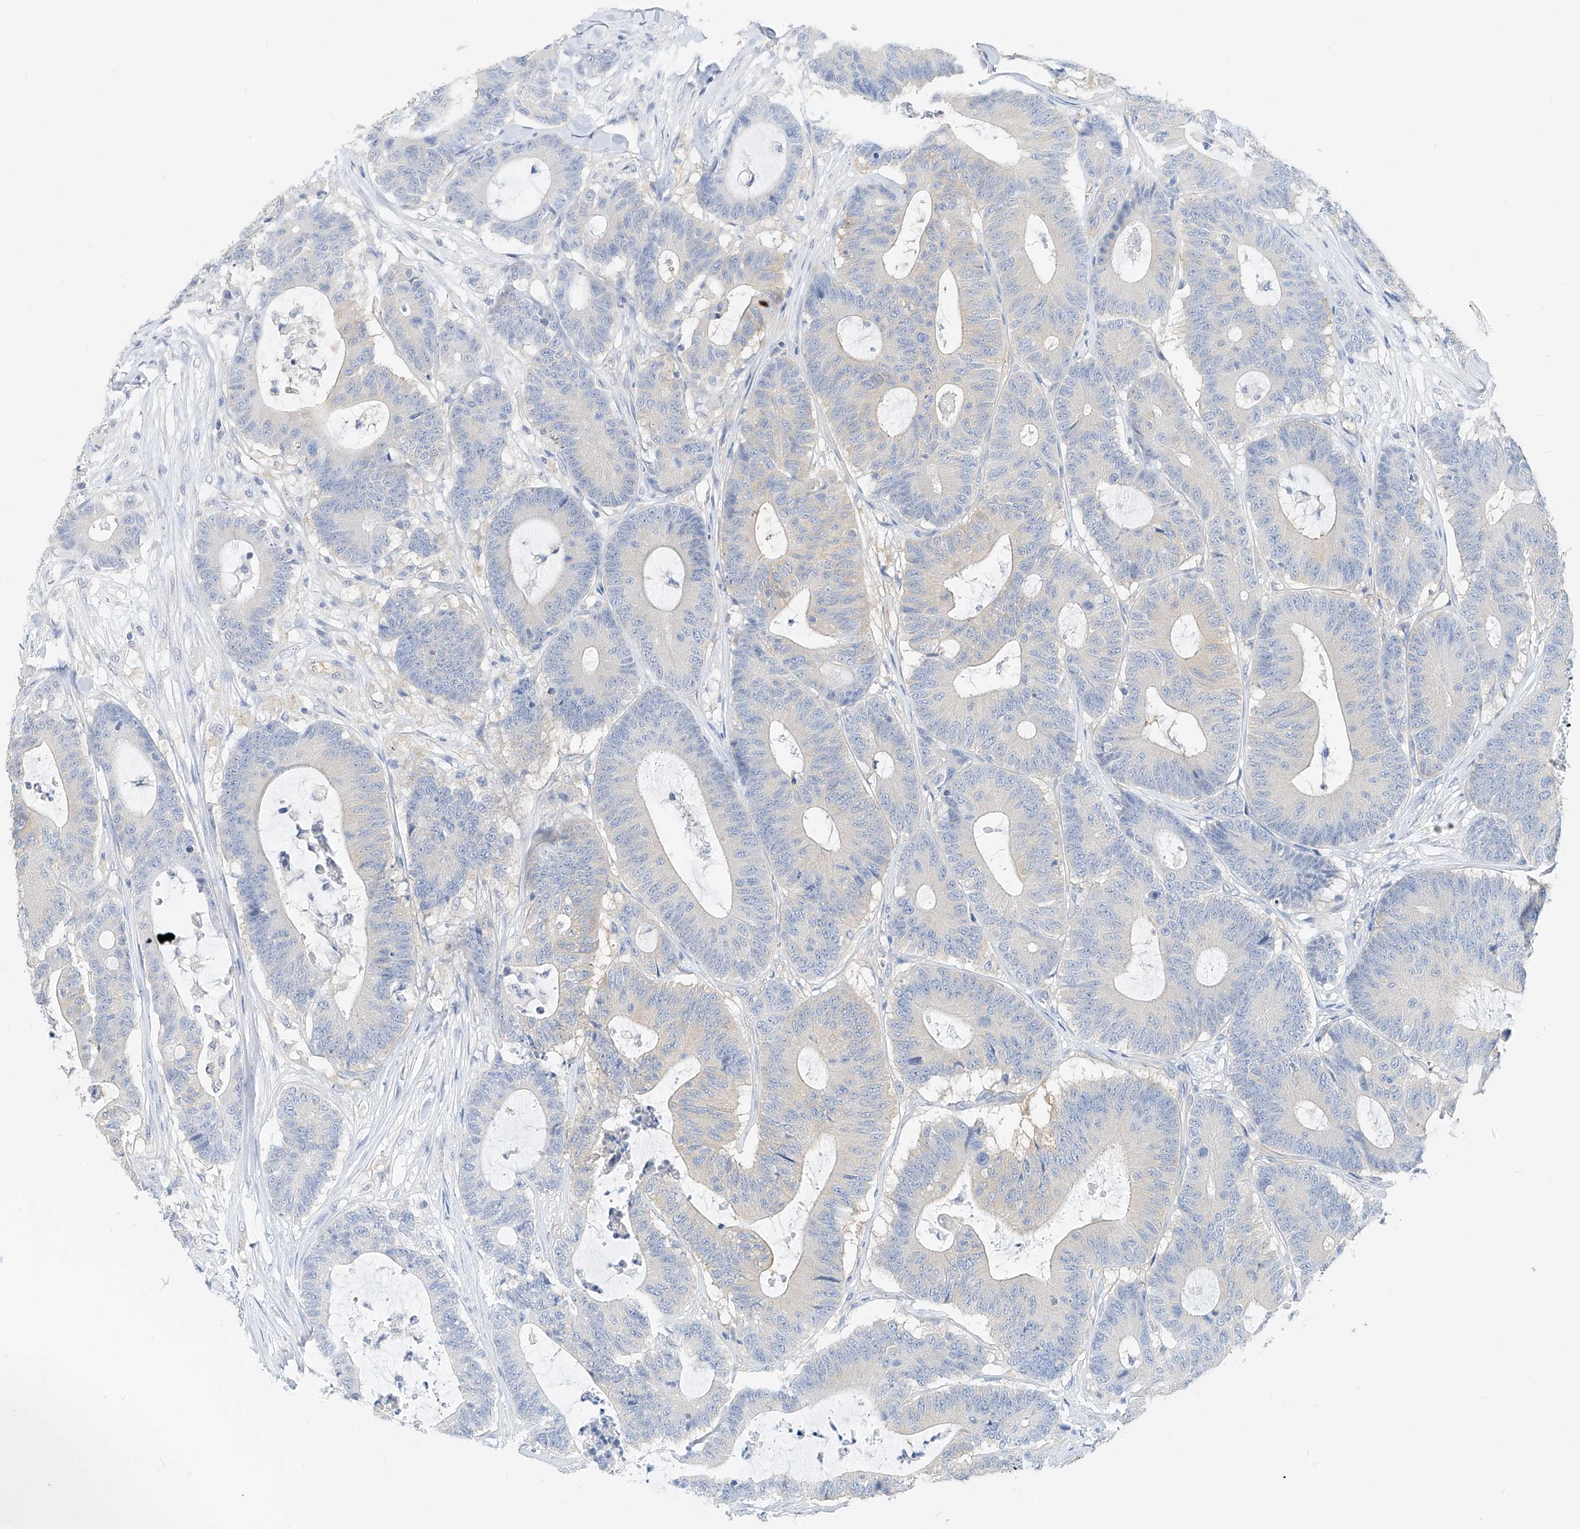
{"staining": {"intensity": "negative", "quantity": "none", "location": "none"}, "tissue": "colorectal cancer", "cell_type": "Tumor cells", "image_type": "cancer", "snomed": [{"axis": "morphology", "description": "Adenocarcinoma, NOS"}, {"axis": "topography", "description": "Colon"}], "caption": "High magnification brightfield microscopy of colorectal adenocarcinoma stained with DAB (brown) and counterstained with hematoxylin (blue): tumor cells show no significant positivity. (DAB immunohistochemistry with hematoxylin counter stain).", "gene": "ZZEF1", "patient": {"sex": "female", "age": 84}}